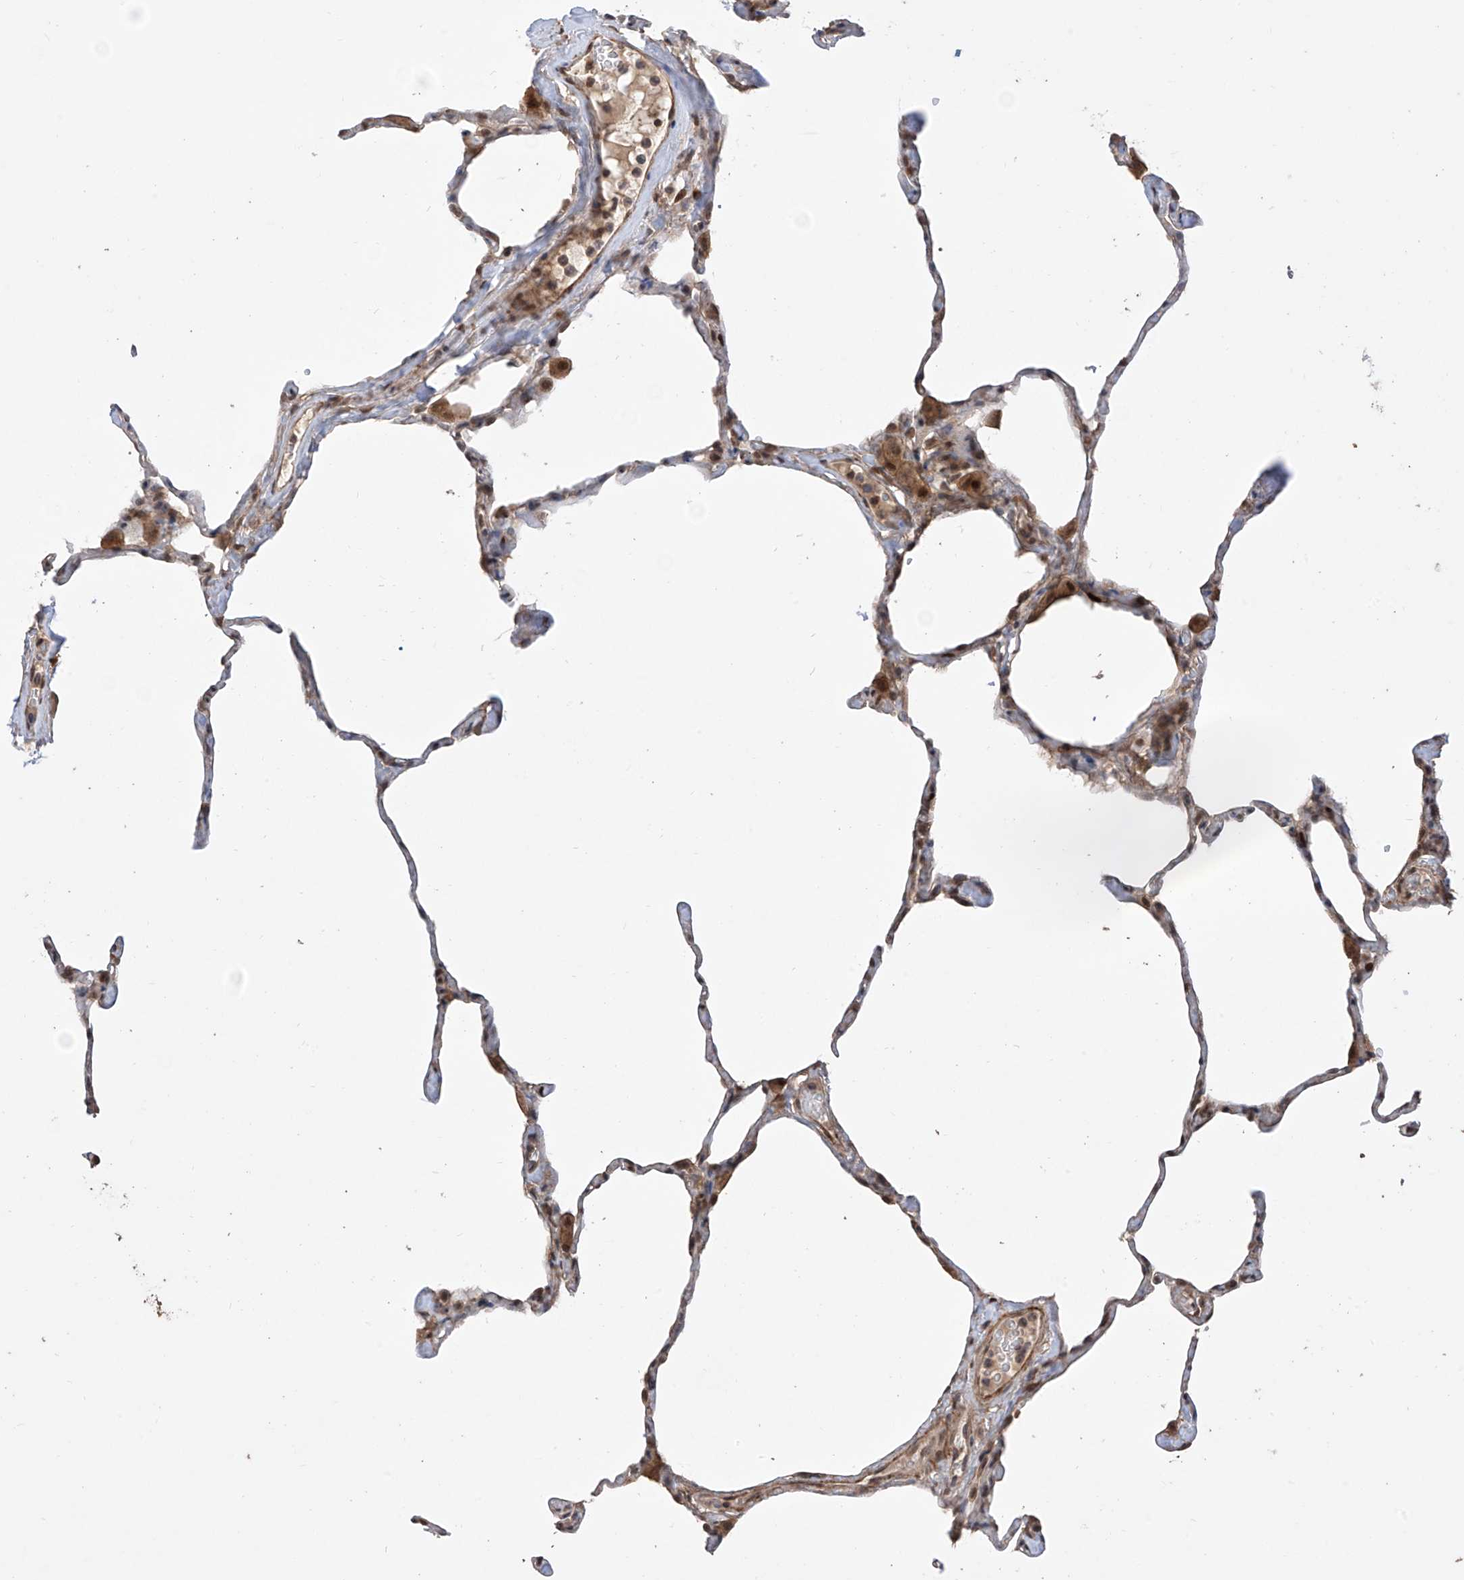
{"staining": {"intensity": "moderate", "quantity": "<25%", "location": "cytoplasmic/membranous,nuclear"}, "tissue": "lung", "cell_type": "Alveolar cells", "image_type": "normal", "snomed": [{"axis": "morphology", "description": "Normal tissue, NOS"}, {"axis": "topography", "description": "Lung"}], "caption": "A brown stain shows moderate cytoplasmic/membranous,nuclear staining of a protein in alveolar cells of unremarkable human lung.", "gene": "LATS1", "patient": {"sex": "male", "age": 65}}